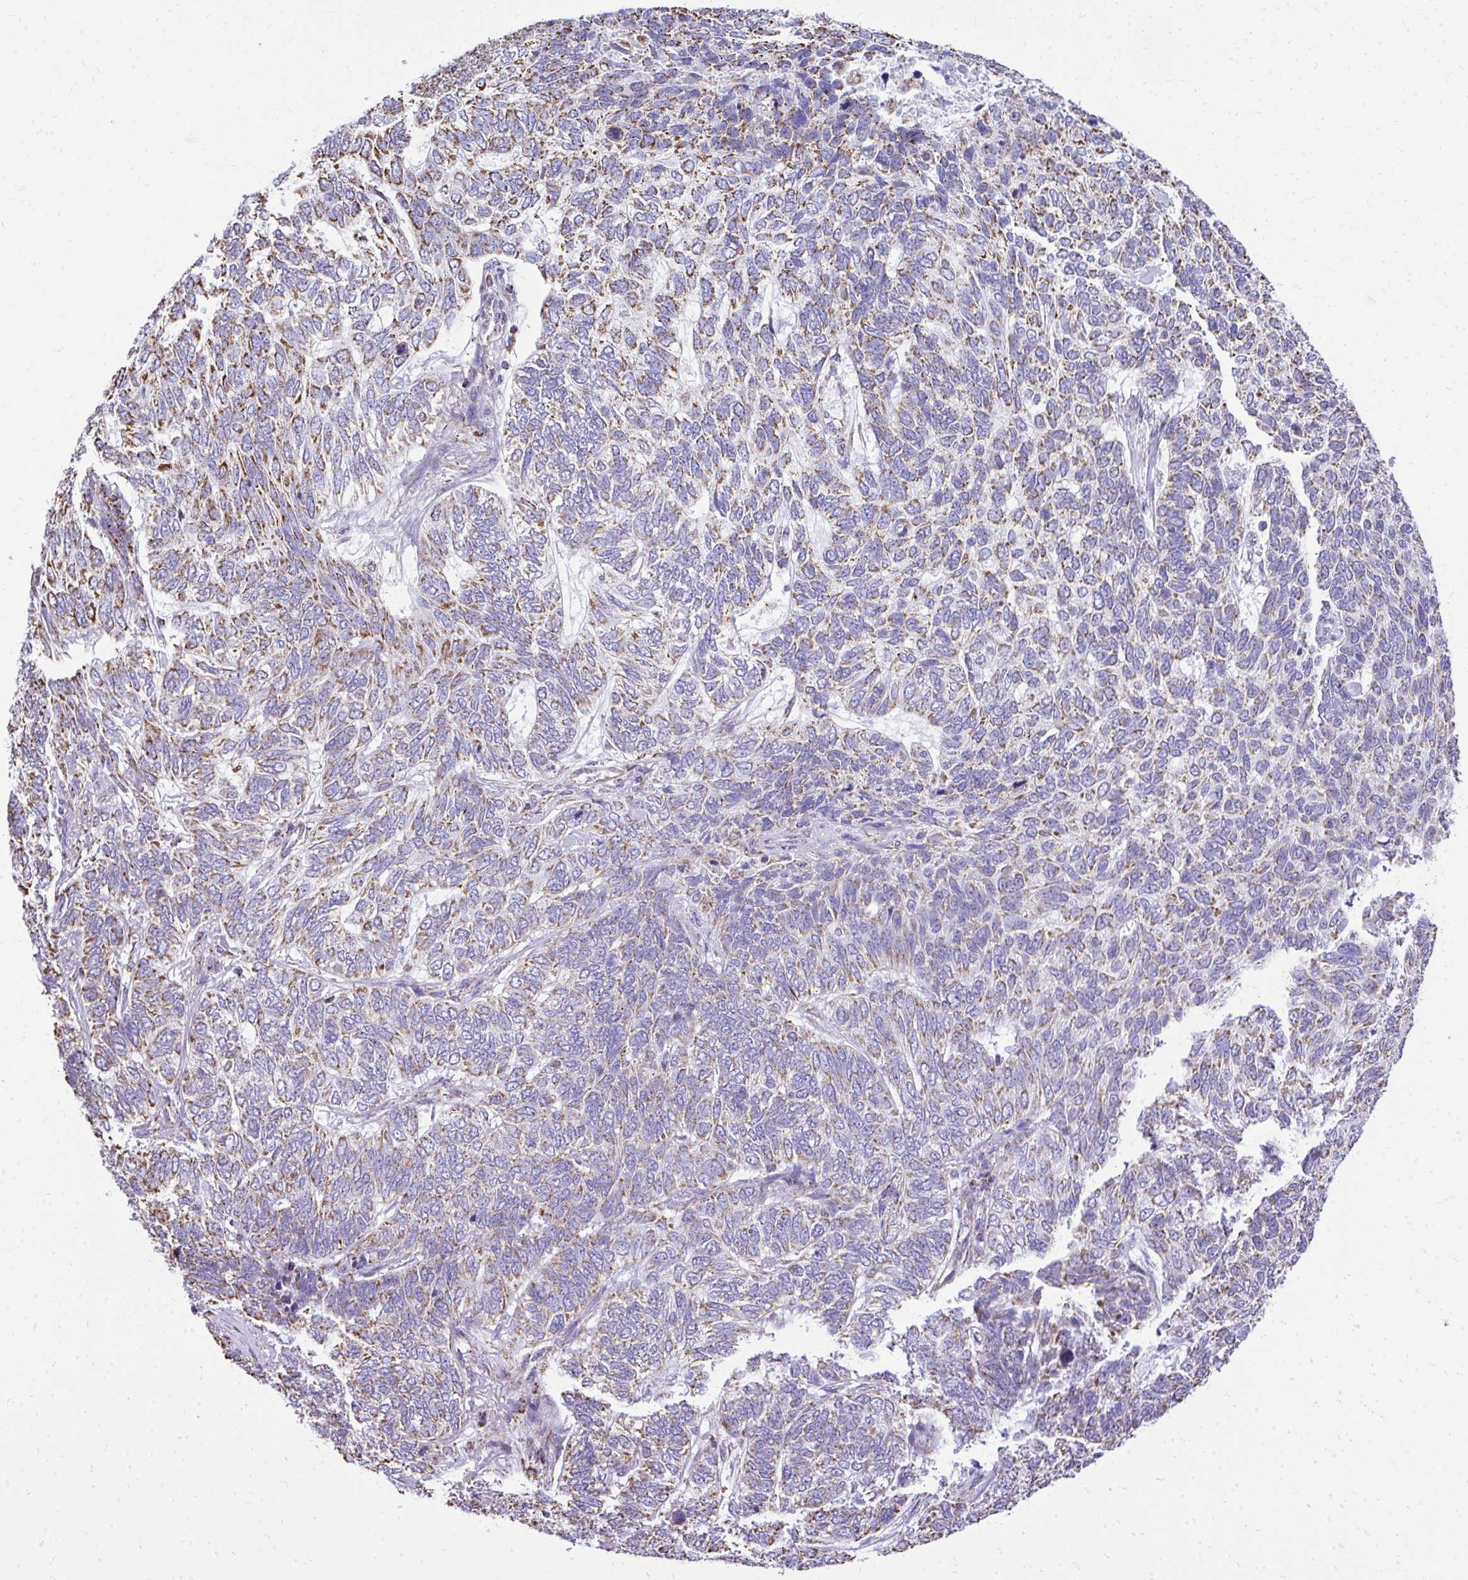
{"staining": {"intensity": "weak", "quantity": "25%-75%", "location": "cytoplasmic/membranous"}, "tissue": "skin cancer", "cell_type": "Tumor cells", "image_type": "cancer", "snomed": [{"axis": "morphology", "description": "Basal cell carcinoma"}, {"axis": "topography", "description": "Skin"}], "caption": "This is an image of immunohistochemistry (IHC) staining of basal cell carcinoma (skin), which shows weak staining in the cytoplasmic/membranous of tumor cells.", "gene": "MPZL2", "patient": {"sex": "female", "age": 65}}